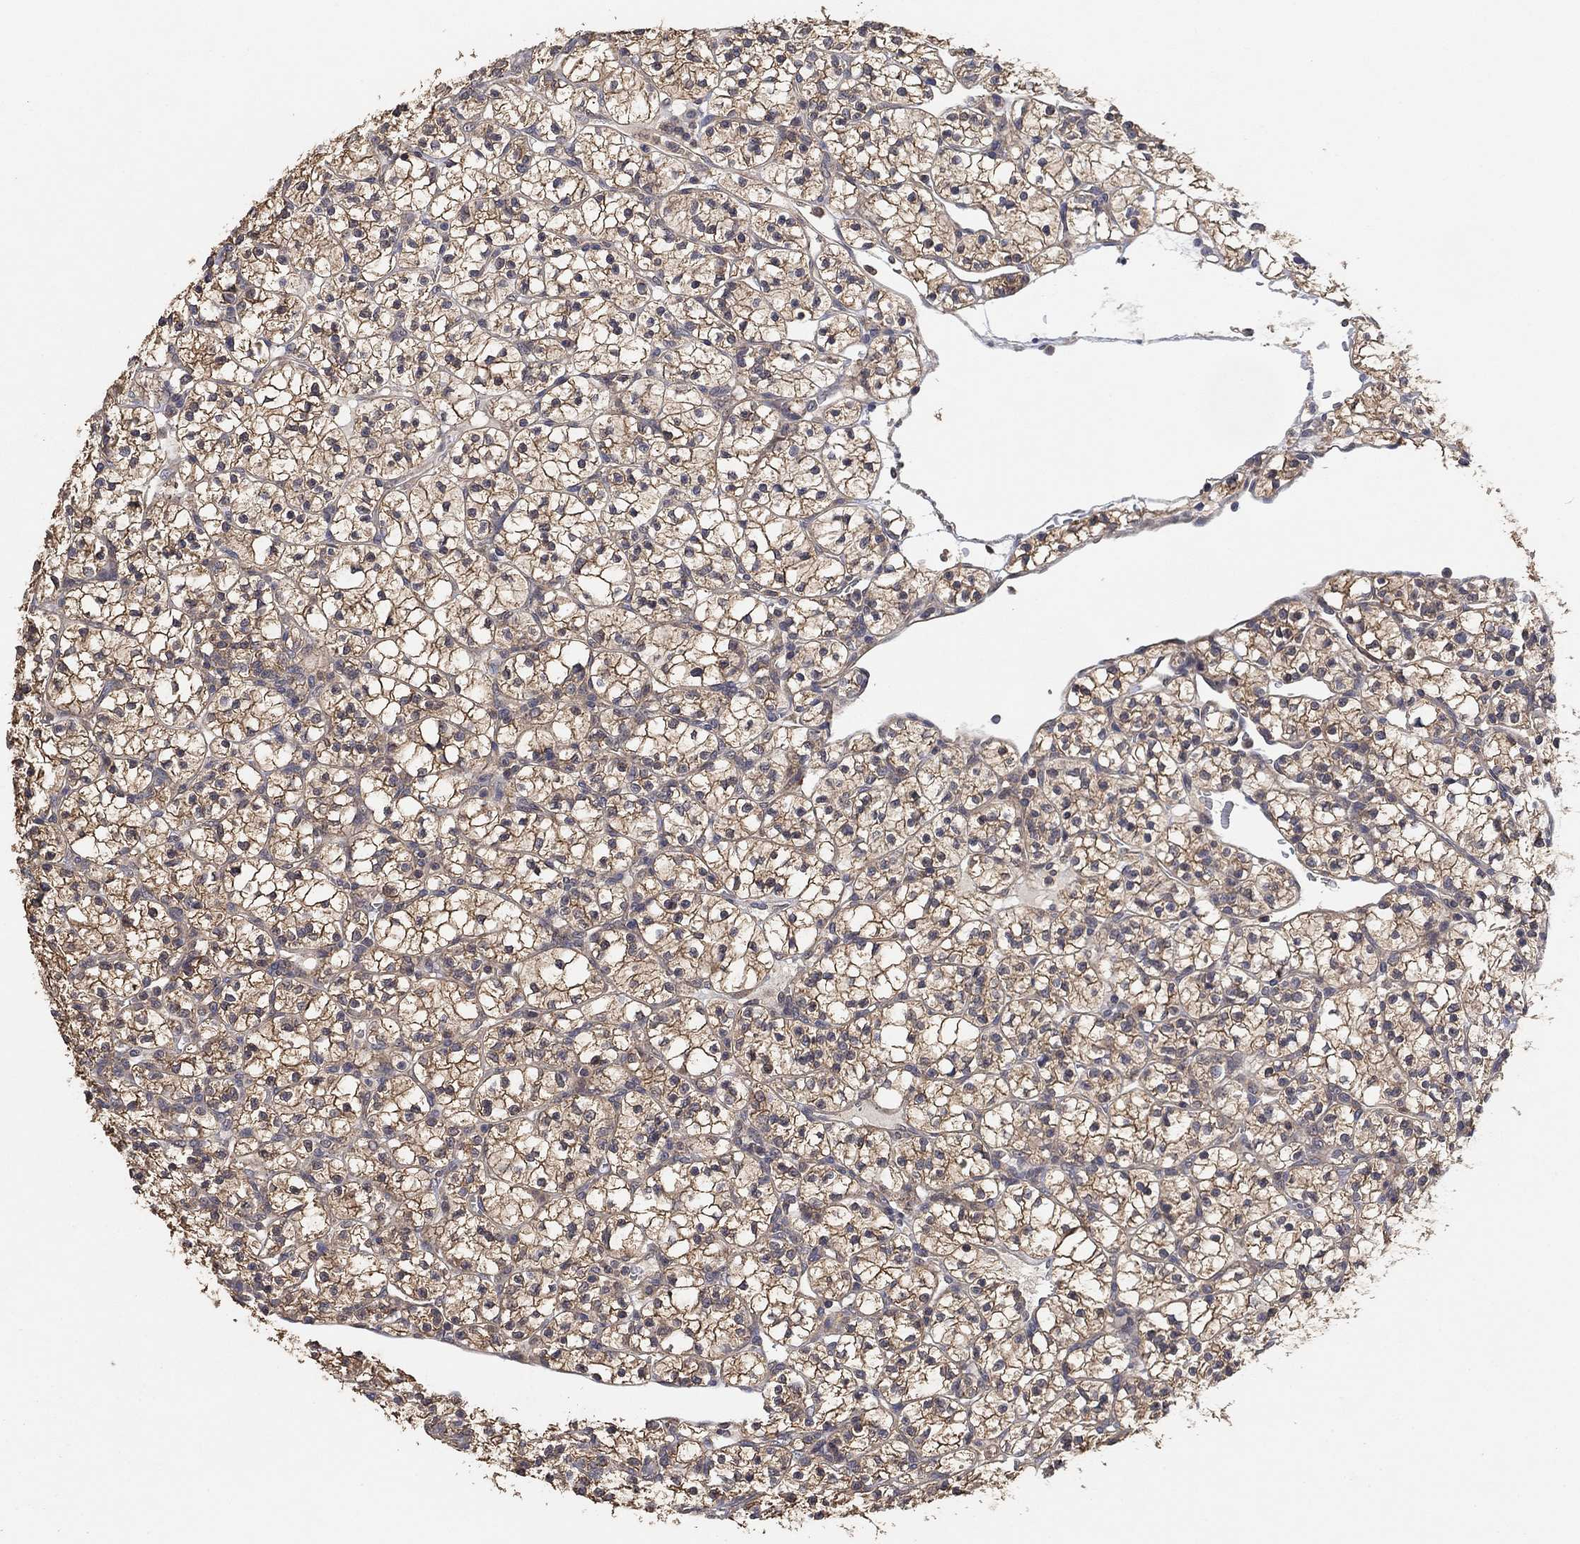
{"staining": {"intensity": "moderate", "quantity": ">75%", "location": "cytoplasmic/membranous"}, "tissue": "renal cancer", "cell_type": "Tumor cells", "image_type": "cancer", "snomed": [{"axis": "morphology", "description": "Adenocarcinoma, NOS"}, {"axis": "topography", "description": "Kidney"}], "caption": "Moderate cytoplasmic/membranous positivity is seen in approximately >75% of tumor cells in adenocarcinoma (renal). Ihc stains the protein in brown and the nuclei are stained blue.", "gene": "CCDC43", "patient": {"sex": "female", "age": 89}}